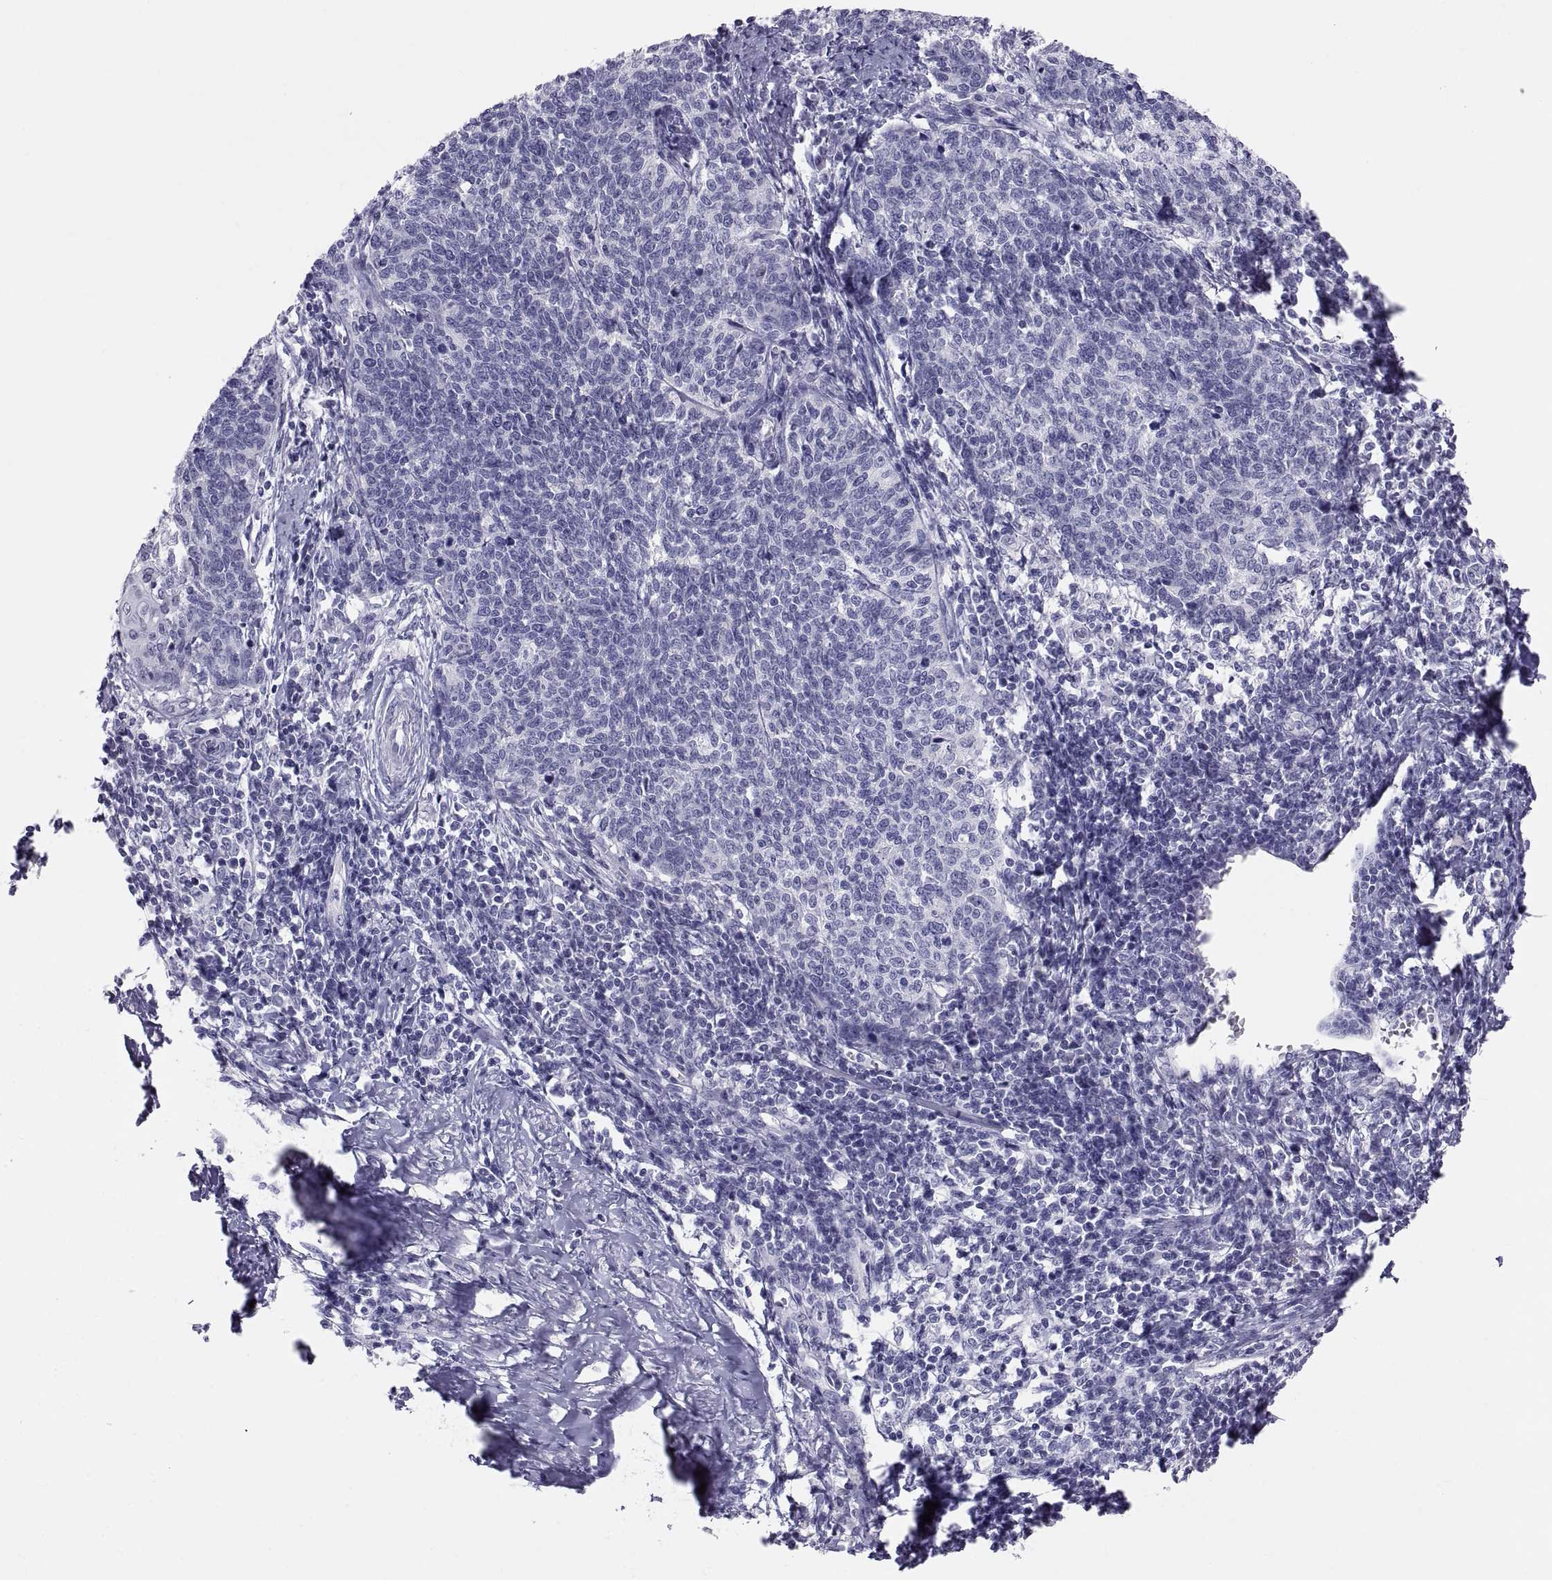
{"staining": {"intensity": "negative", "quantity": "none", "location": "none"}, "tissue": "cervical cancer", "cell_type": "Tumor cells", "image_type": "cancer", "snomed": [{"axis": "morphology", "description": "Squamous cell carcinoma, NOS"}, {"axis": "topography", "description": "Cervix"}], "caption": "Photomicrograph shows no significant protein staining in tumor cells of cervical squamous cell carcinoma.", "gene": "FAM170A", "patient": {"sex": "female", "age": 39}}